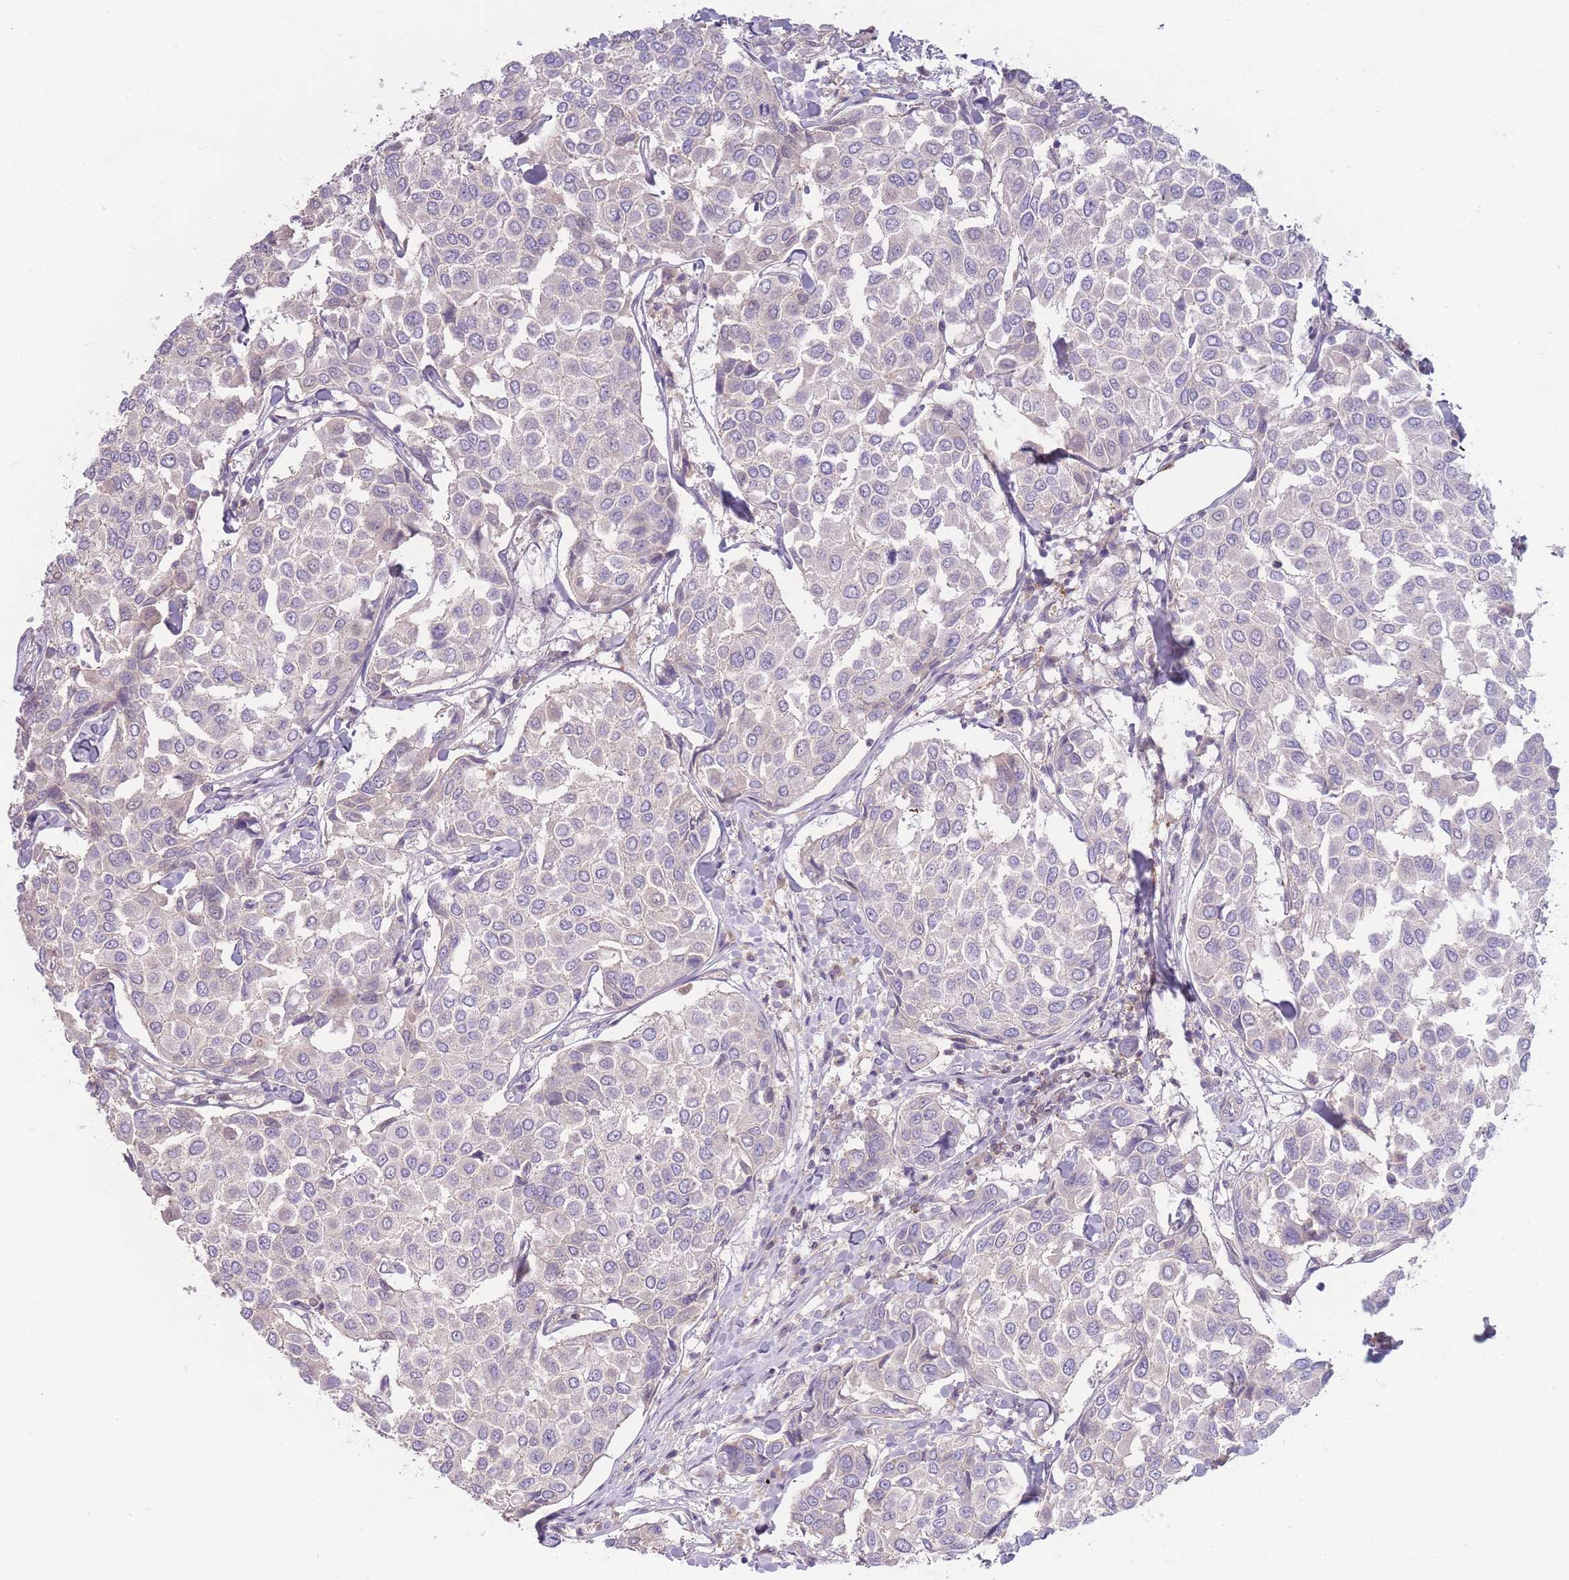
{"staining": {"intensity": "negative", "quantity": "none", "location": "none"}, "tissue": "breast cancer", "cell_type": "Tumor cells", "image_type": "cancer", "snomed": [{"axis": "morphology", "description": "Duct carcinoma"}, {"axis": "topography", "description": "Breast"}], "caption": "Immunohistochemical staining of human invasive ductal carcinoma (breast) reveals no significant positivity in tumor cells.", "gene": "SPHKAP", "patient": {"sex": "female", "age": 55}}